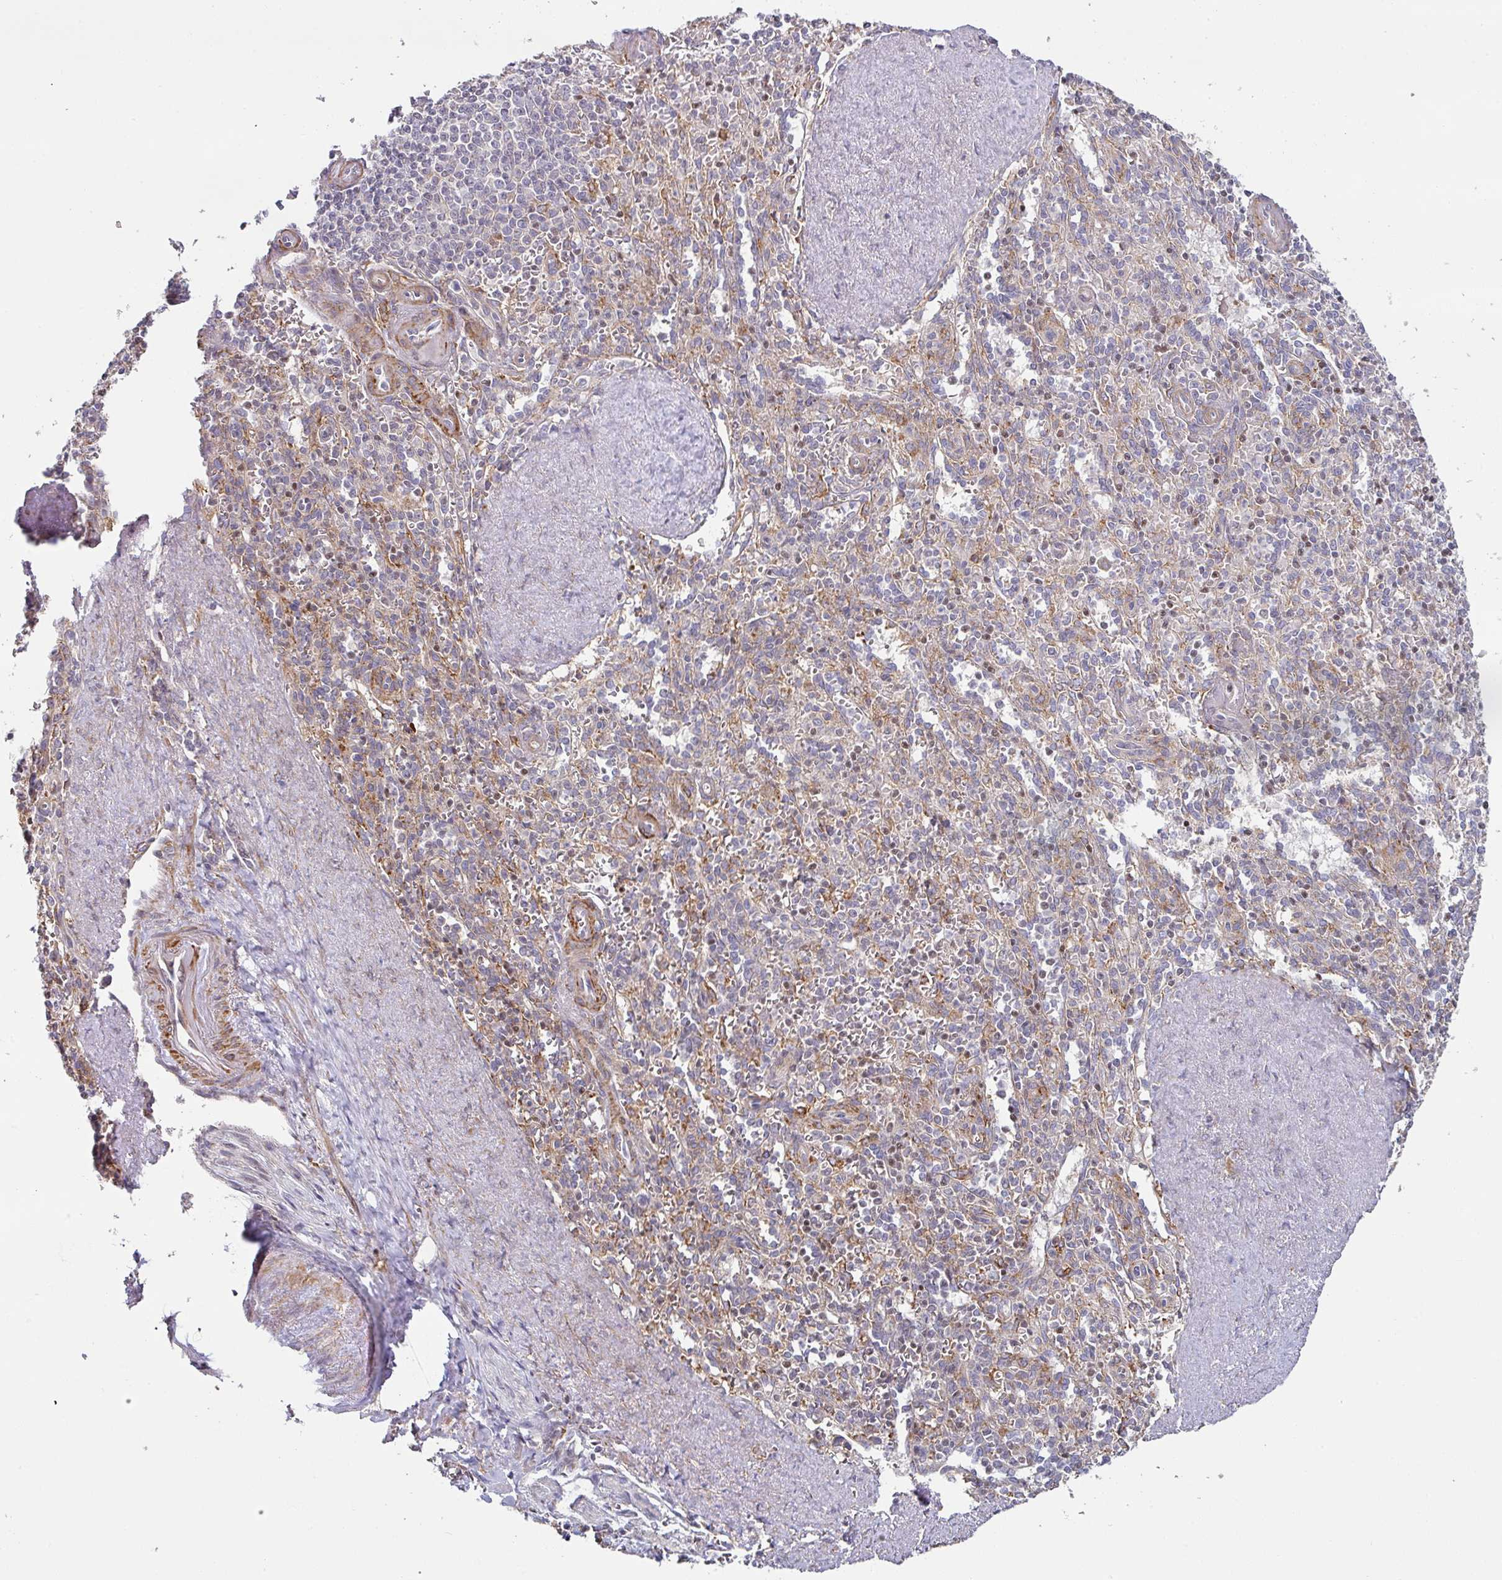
{"staining": {"intensity": "moderate", "quantity": "25%-75%", "location": "cytoplasmic/membranous"}, "tissue": "spleen", "cell_type": "Cells in red pulp", "image_type": "normal", "snomed": [{"axis": "morphology", "description": "Normal tissue, NOS"}, {"axis": "topography", "description": "Spleen"}], "caption": "Spleen stained with a brown dye reveals moderate cytoplasmic/membranous positive expression in about 25%-75% of cells in red pulp.", "gene": "ZNF268", "patient": {"sex": "female", "age": 70}}